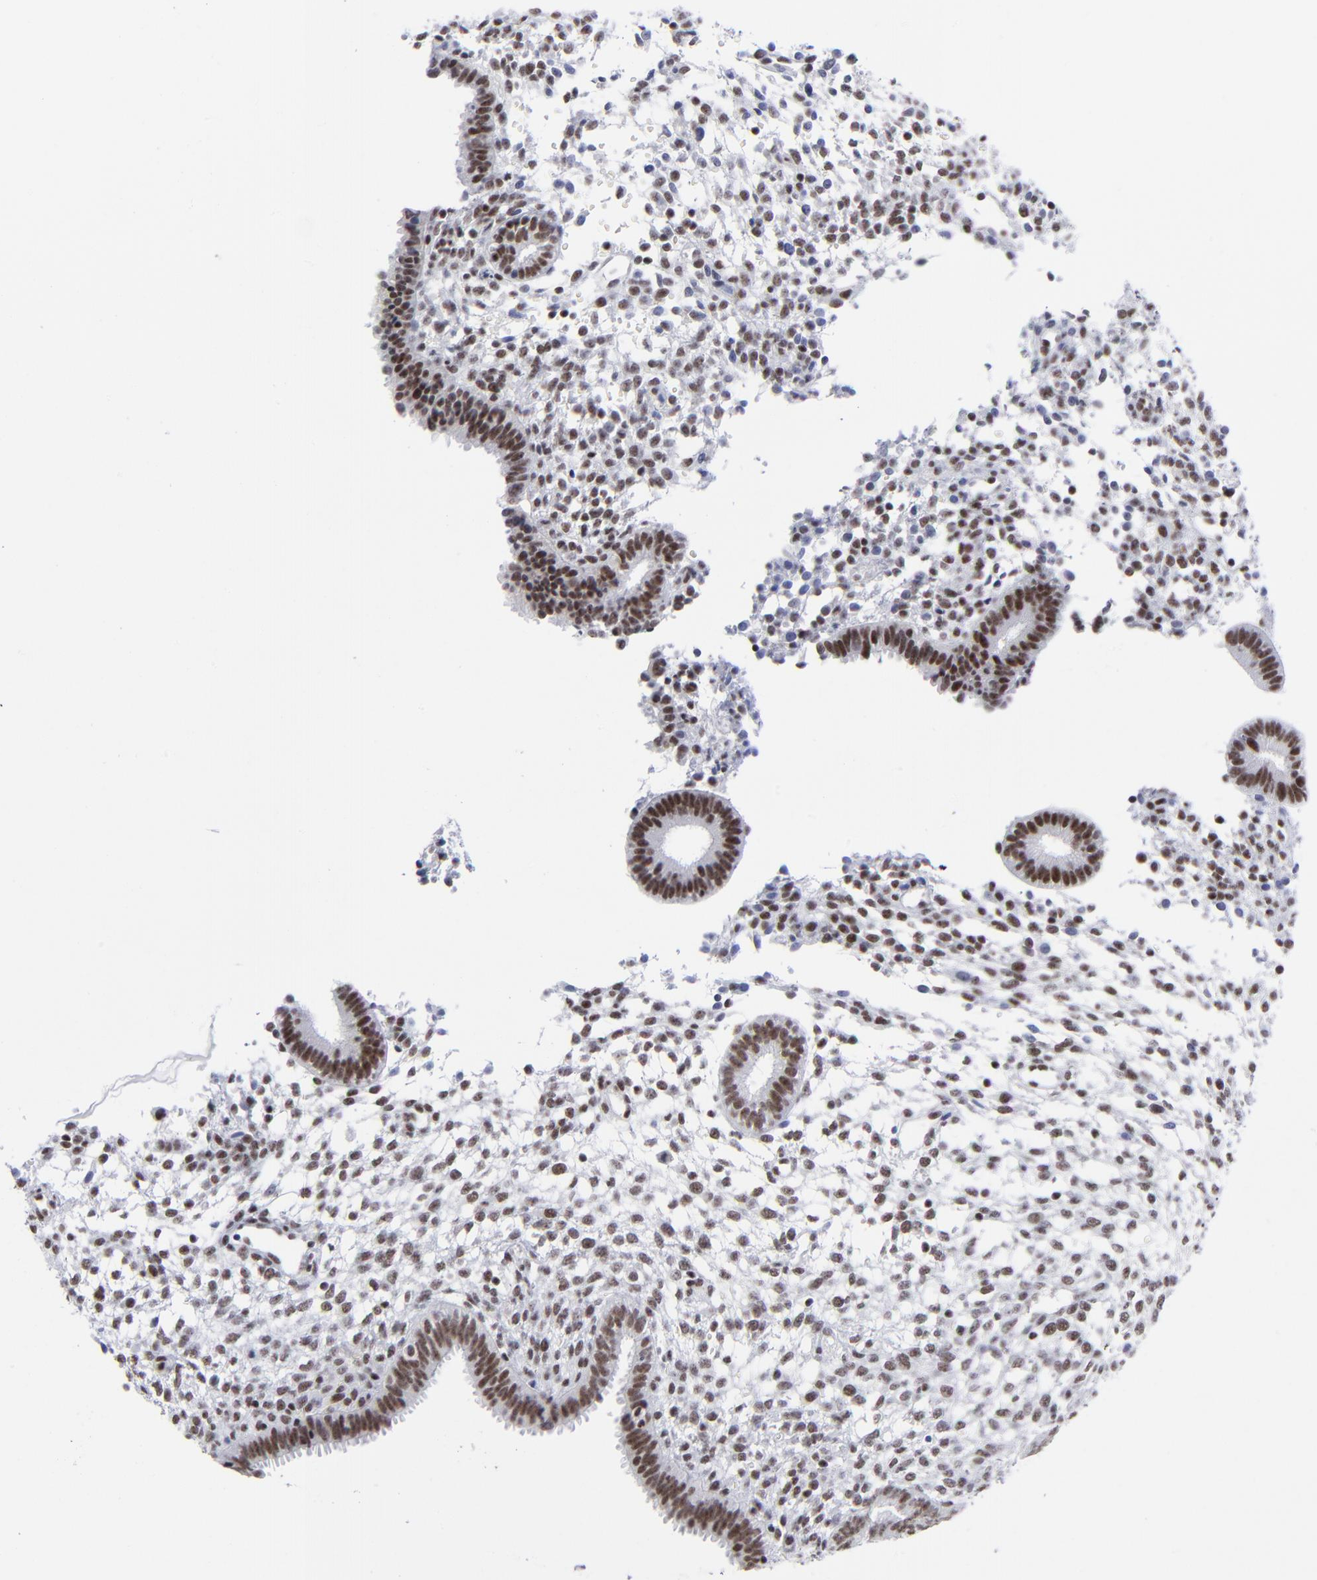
{"staining": {"intensity": "moderate", "quantity": "25%-75%", "location": "nuclear"}, "tissue": "endometrium", "cell_type": "Cells in endometrial stroma", "image_type": "normal", "snomed": [{"axis": "morphology", "description": "Normal tissue, NOS"}, {"axis": "topography", "description": "Endometrium"}], "caption": "This photomicrograph displays immunohistochemistry staining of normal human endometrium, with medium moderate nuclear staining in approximately 25%-75% of cells in endometrial stroma.", "gene": "SP2", "patient": {"sex": "female", "age": 35}}